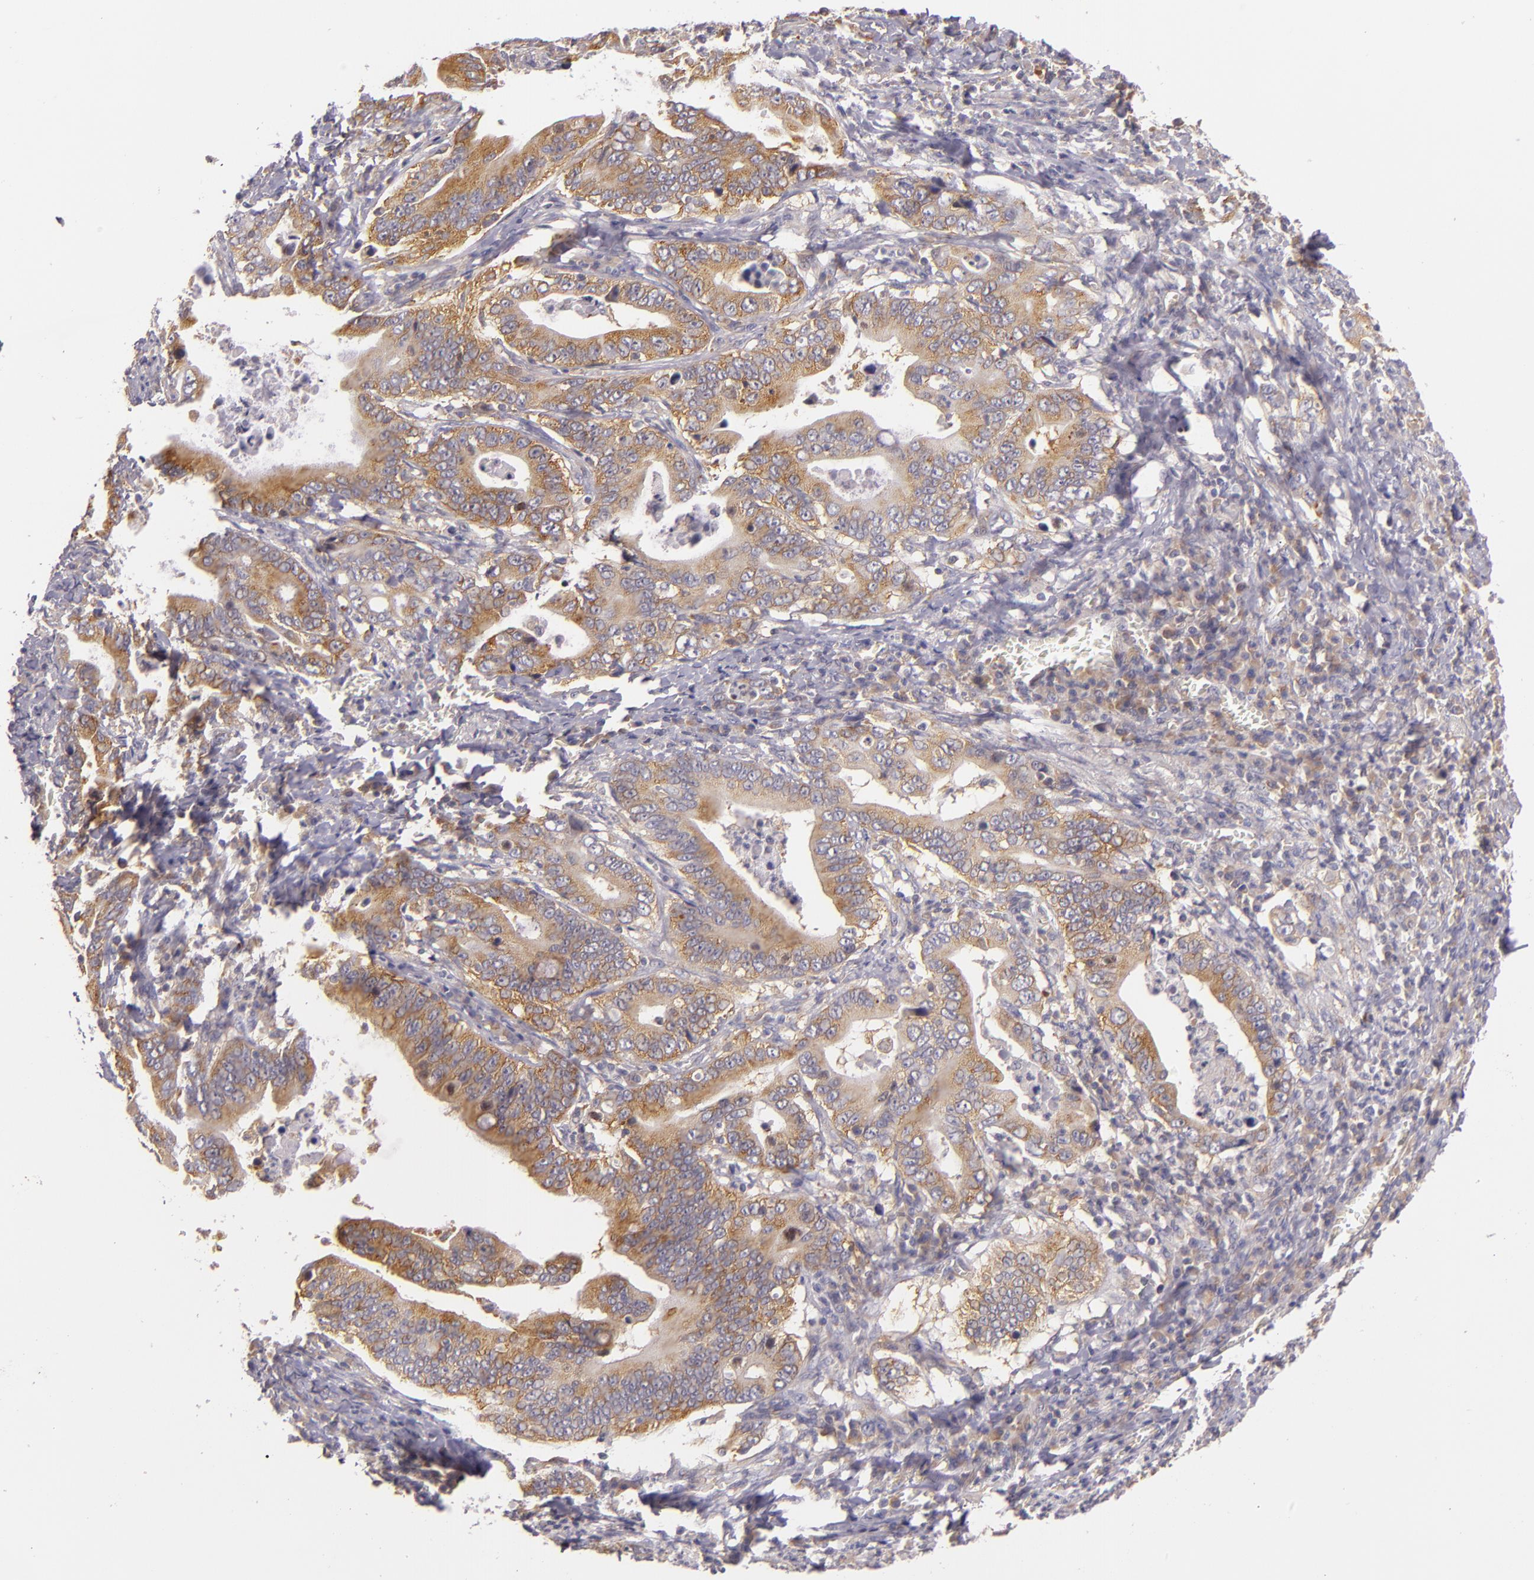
{"staining": {"intensity": "moderate", "quantity": ">75%", "location": "cytoplasmic/membranous"}, "tissue": "stomach cancer", "cell_type": "Tumor cells", "image_type": "cancer", "snomed": [{"axis": "morphology", "description": "Adenocarcinoma, NOS"}, {"axis": "topography", "description": "Stomach, upper"}], "caption": "A brown stain shows moderate cytoplasmic/membranous positivity of a protein in stomach adenocarcinoma tumor cells.", "gene": "UPF3B", "patient": {"sex": "male", "age": 63}}